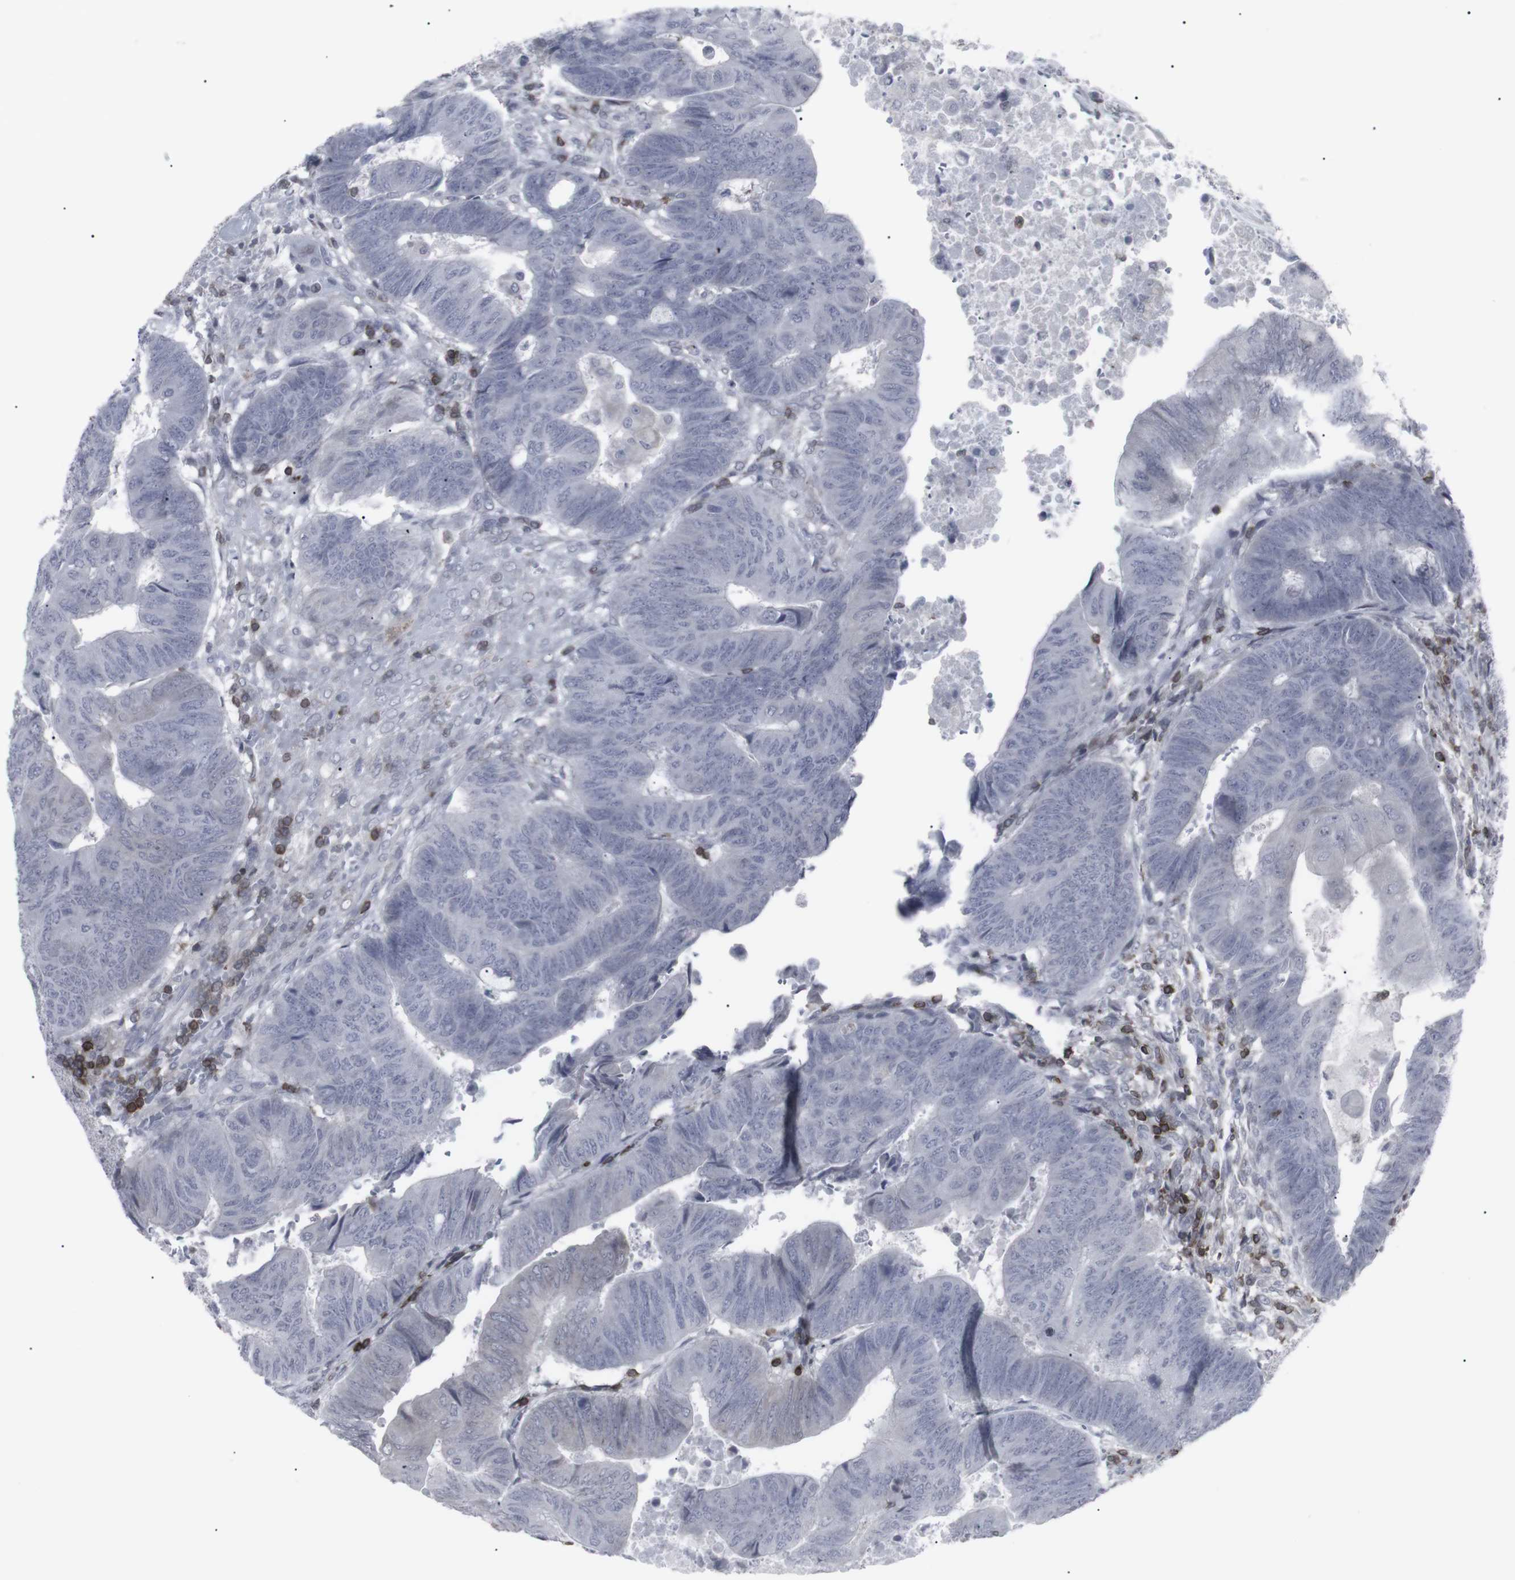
{"staining": {"intensity": "negative", "quantity": "none", "location": "none"}, "tissue": "colorectal cancer", "cell_type": "Tumor cells", "image_type": "cancer", "snomed": [{"axis": "morphology", "description": "Normal tissue, NOS"}, {"axis": "morphology", "description": "Adenocarcinoma, NOS"}, {"axis": "topography", "description": "Rectum"}, {"axis": "topography", "description": "Peripheral nerve tissue"}], "caption": "Immunohistochemistry image of human colorectal adenocarcinoma stained for a protein (brown), which shows no staining in tumor cells. (Brightfield microscopy of DAB (3,3'-diaminobenzidine) immunohistochemistry (IHC) at high magnification).", "gene": "APOBEC2", "patient": {"sex": "male", "age": 92}}